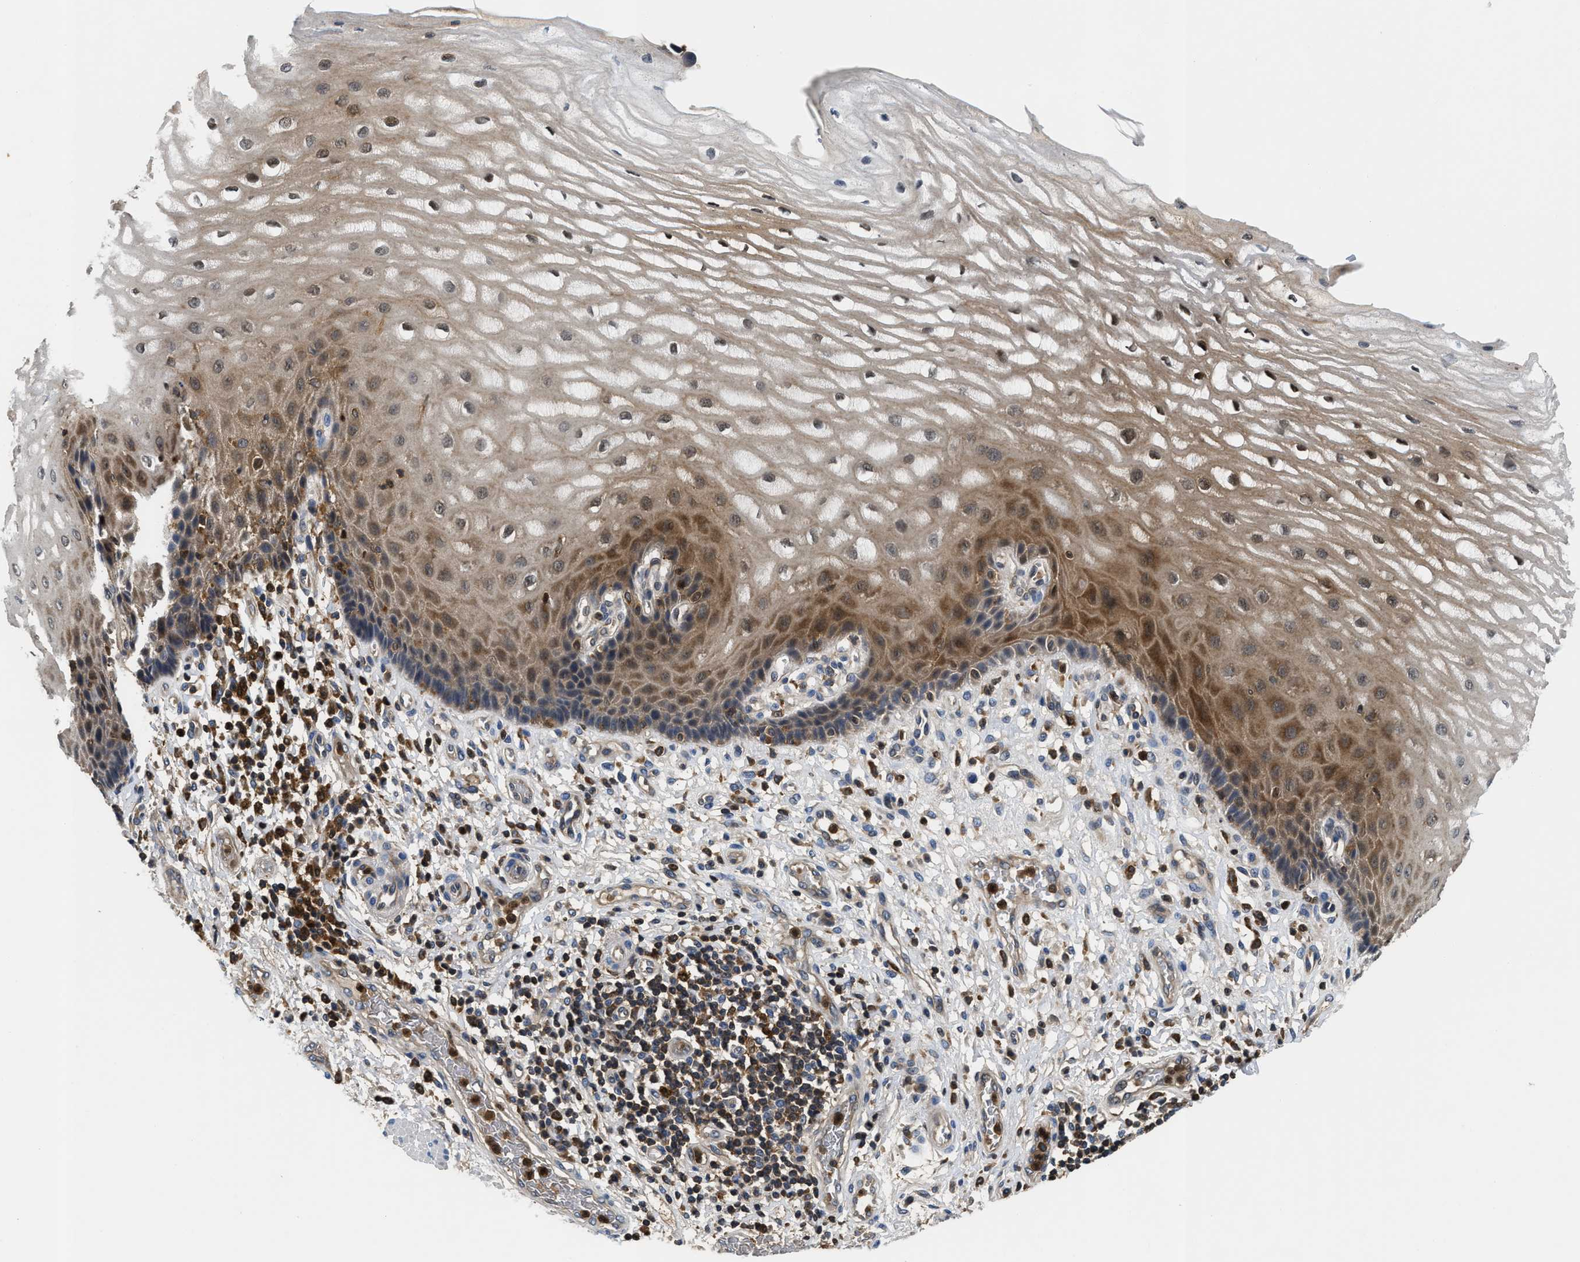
{"staining": {"intensity": "moderate", "quantity": "25%-75%", "location": "cytoplasmic/membranous"}, "tissue": "esophagus", "cell_type": "Squamous epithelial cells", "image_type": "normal", "snomed": [{"axis": "morphology", "description": "Normal tissue, NOS"}, {"axis": "topography", "description": "Esophagus"}], "caption": "This histopathology image shows immunohistochemistry staining of normal esophagus, with medium moderate cytoplasmic/membranous positivity in about 25%-75% of squamous epithelial cells.", "gene": "OSTF1", "patient": {"sex": "male", "age": 54}}